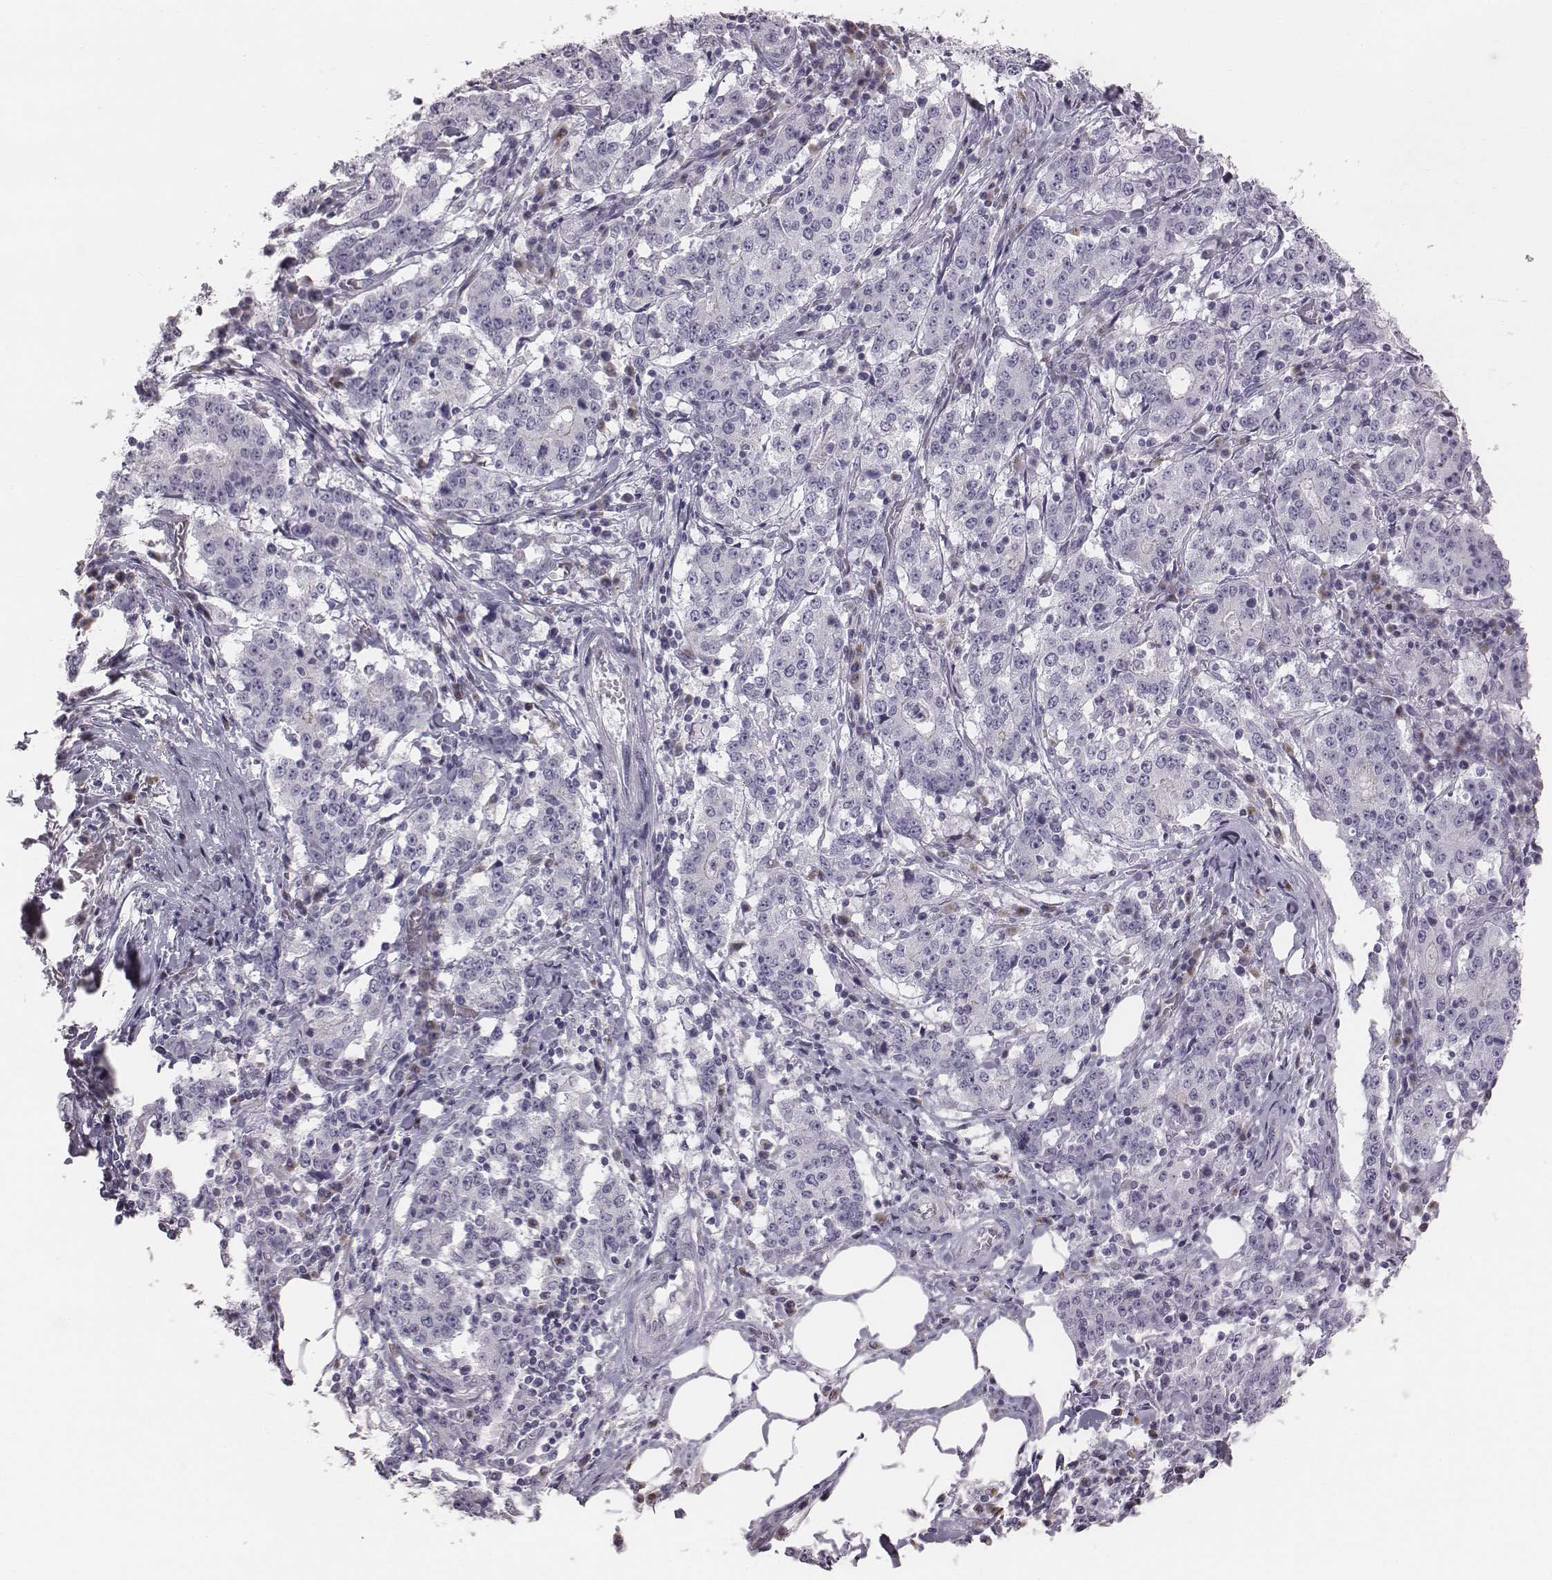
{"staining": {"intensity": "negative", "quantity": "none", "location": "none"}, "tissue": "stomach cancer", "cell_type": "Tumor cells", "image_type": "cancer", "snomed": [{"axis": "morphology", "description": "Adenocarcinoma, NOS"}, {"axis": "topography", "description": "Stomach"}], "caption": "A histopathology image of human stomach adenocarcinoma is negative for staining in tumor cells.", "gene": "C6orf58", "patient": {"sex": "male", "age": 59}}